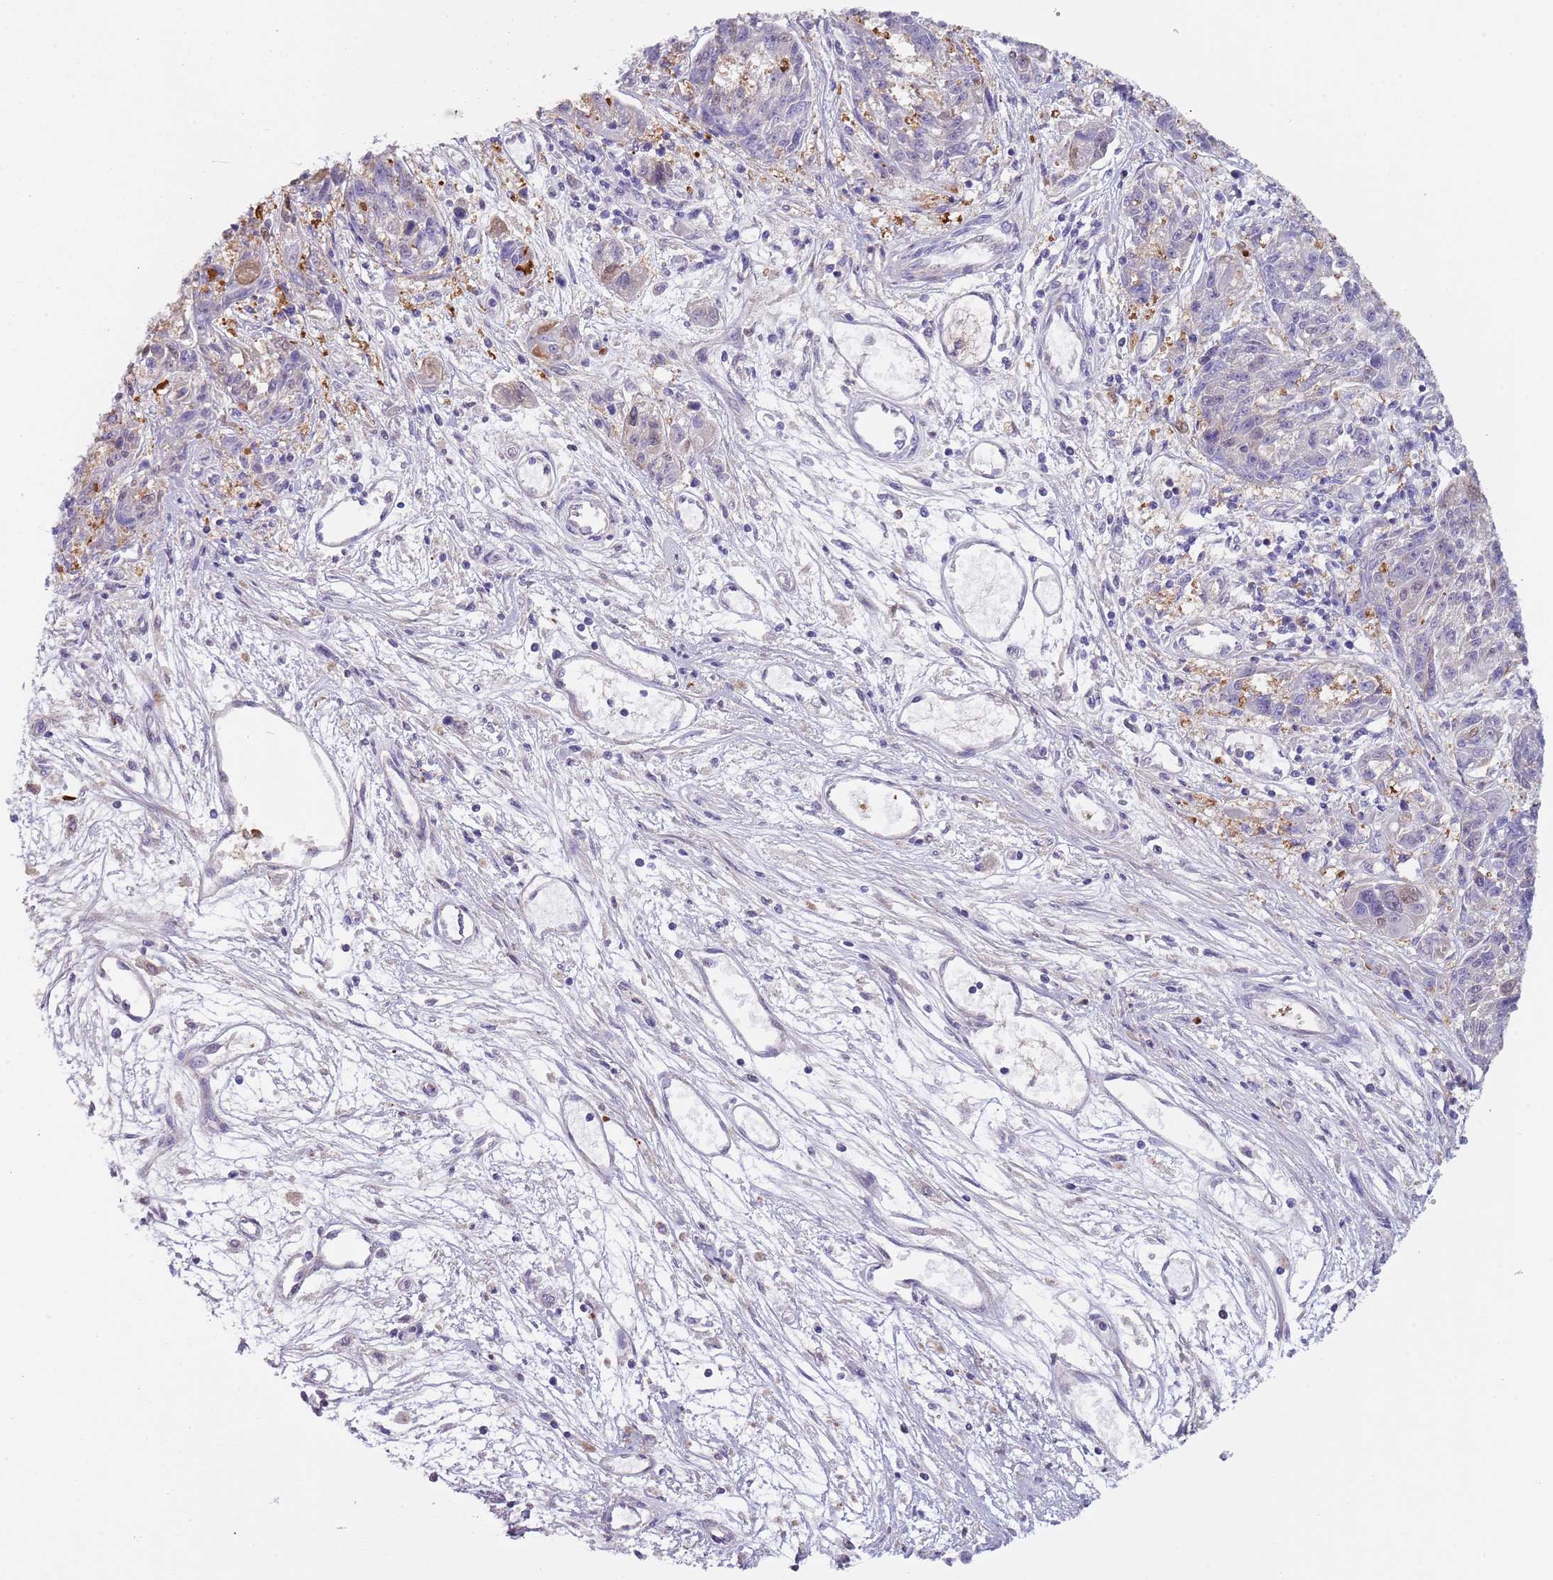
{"staining": {"intensity": "negative", "quantity": "none", "location": "none"}, "tissue": "melanoma", "cell_type": "Tumor cells", "image_type": "cancer", "snomed": [{"axis": "morphology", "description": "Malignant melanoma, NOS"}, {"axis": "topography", "description": "Skin"}], "caption": "Micrograph shows no protein staining in tumor cells of melanoma tissue.", "gene": "NBPF6", "patient": {"sex": "male", "age": 53}}